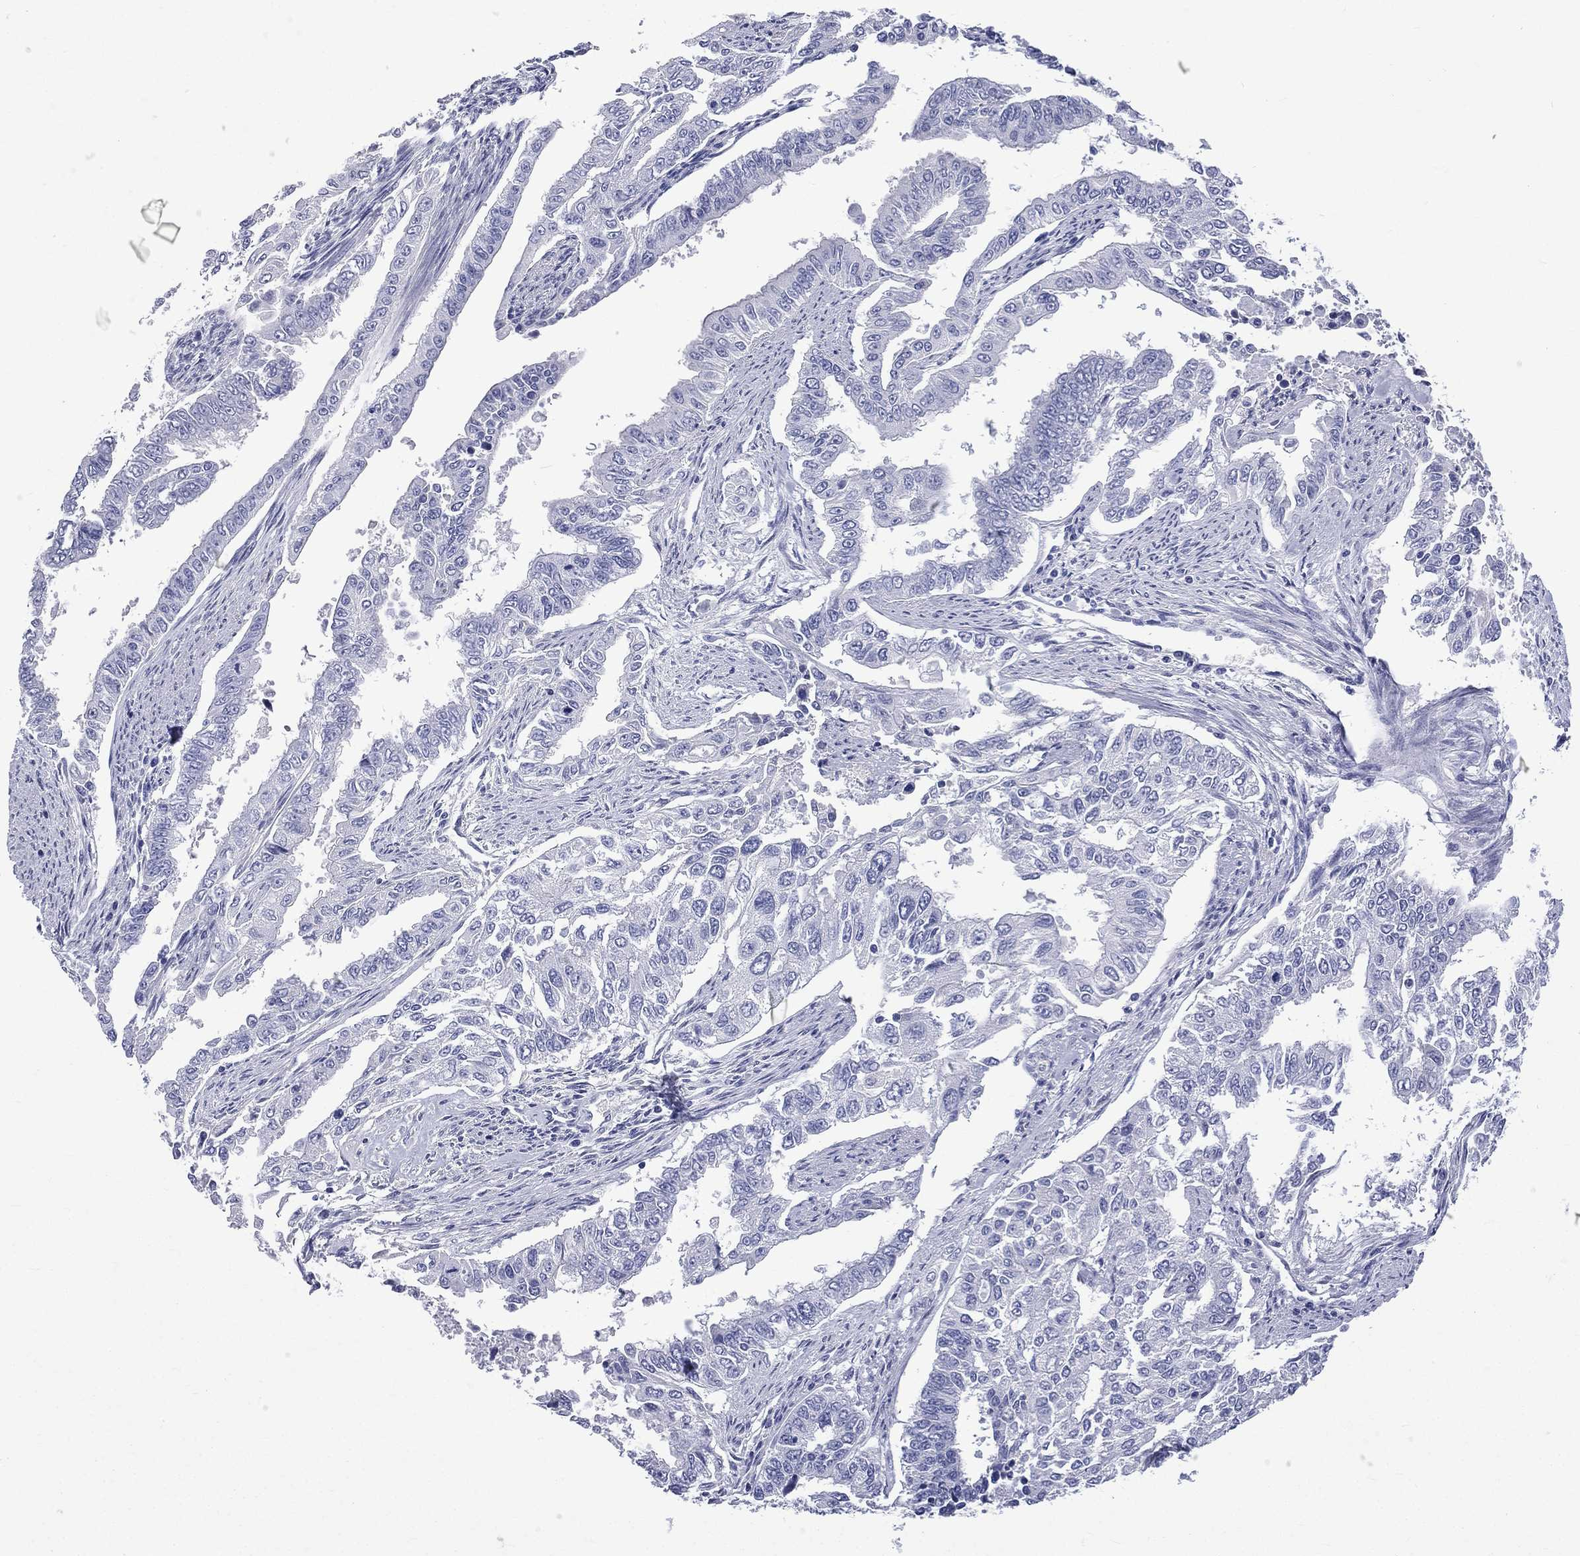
{"staining": {"intensity": "negative", "quantity": "none", "location": "none"}, "tissue": "endometrial cancer", "cell_type": "Tumor cells", "image_type": "cancer", "snomed": [{"axis": "morphology", "description": "Adenocarcinoma, NOS"}, {"axis": "topography", "description": "Uterus"}], "caption": "The immunohistochemistry (IHC) micrograph has no significant positivity in tumor cells of endometrial cancer (adenocarcinoma) tissue.", "gene": "CES2", "patient": {"sex": "female", "age": 59}}